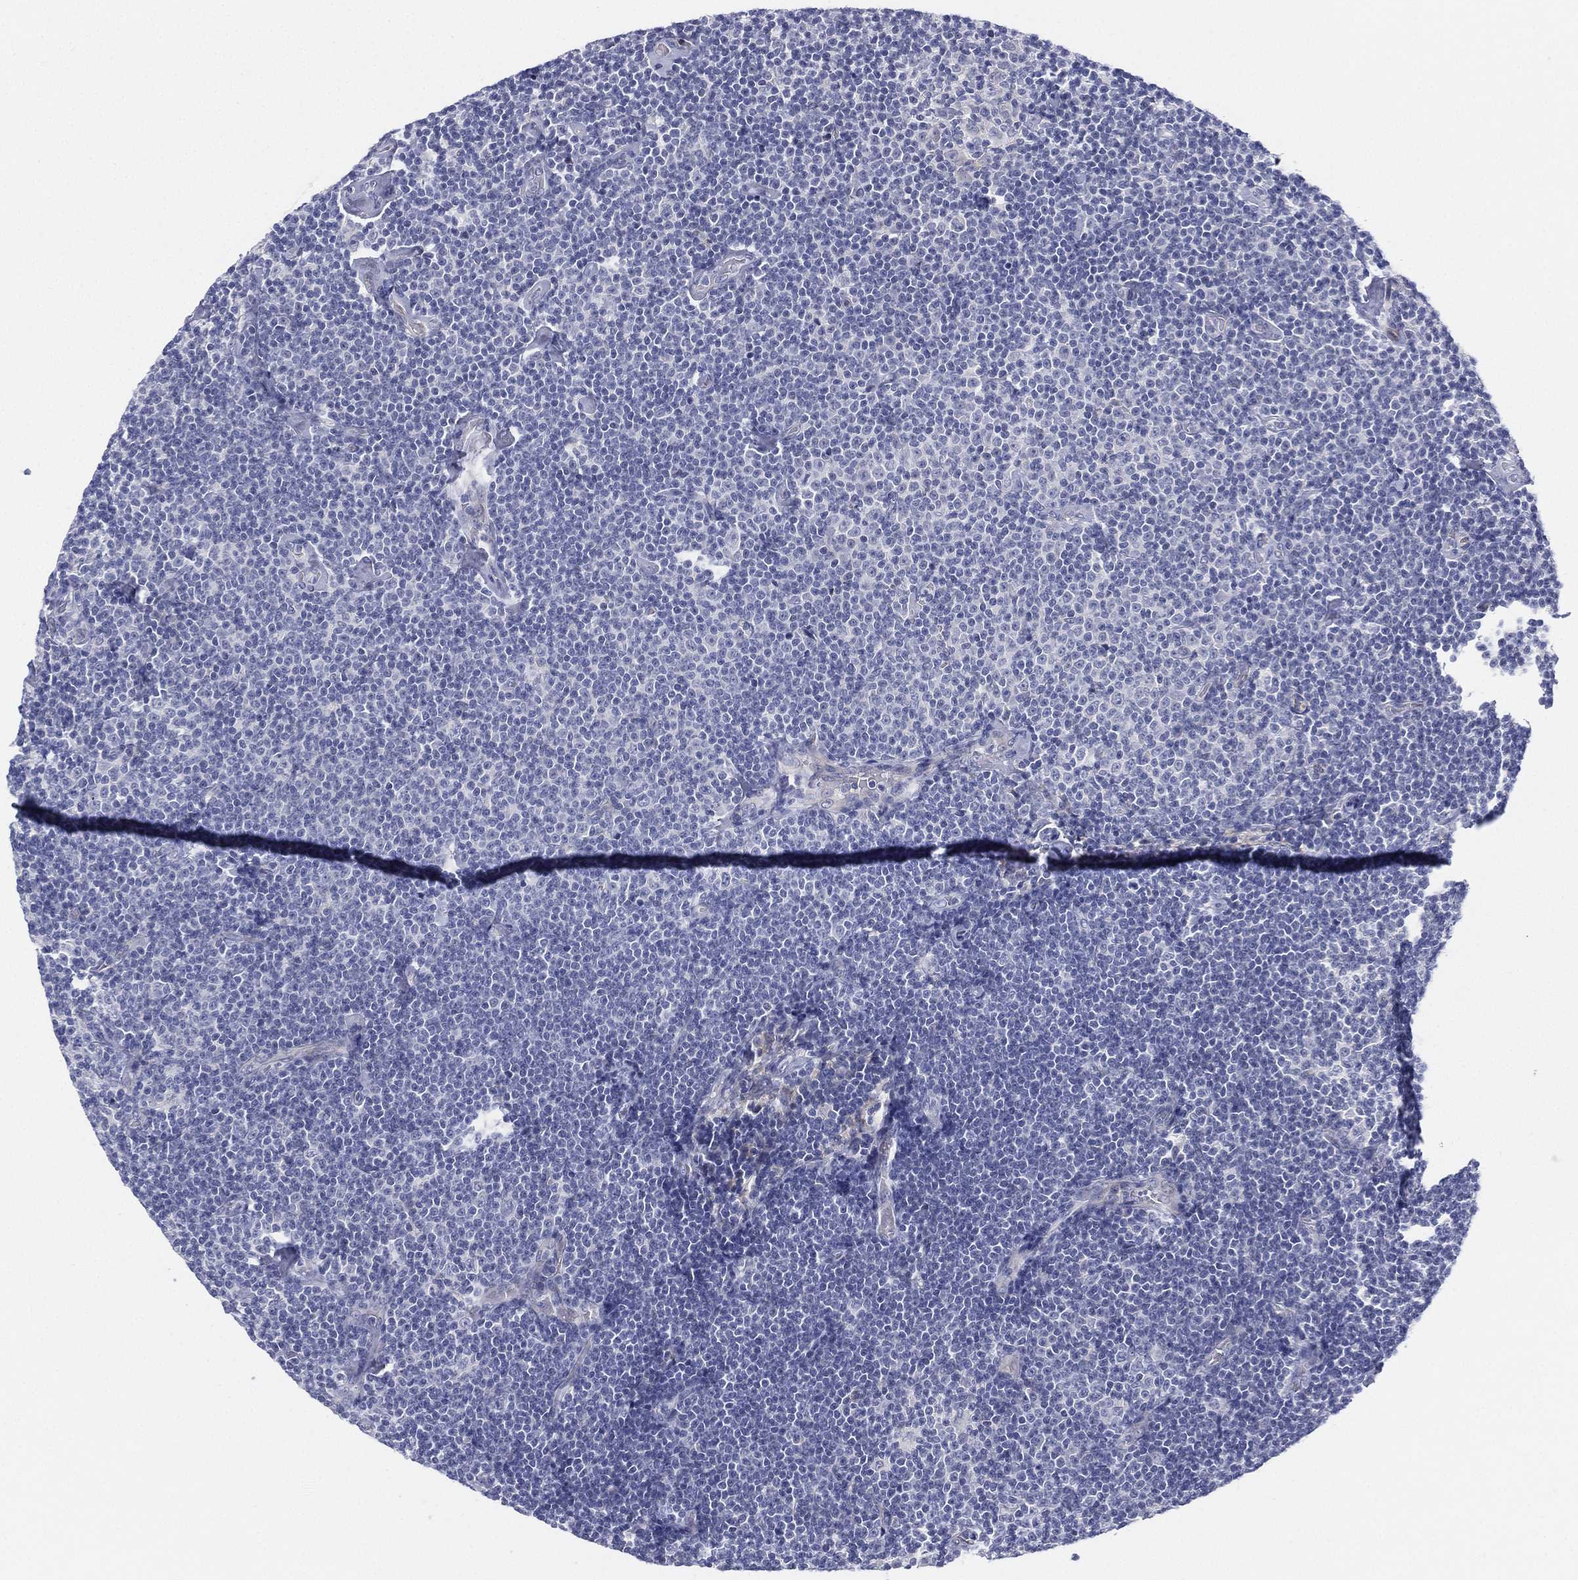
{"staining": {"intensity": "negative", "quantity": "none", "location": "none"}, "tissue": "lymphoma", "cell_type": "Tumor cells", "image_type": "cancer", "snomed": [{"axis": "morphology", "description": "Malignant lymphoma, non-Hodgkin's type, Low grade"}, {"axis": "topography", "description": "Lymph node"}], "caption": "An IHC image of lymphoma is shown. There is no staining in tumor cells of lymphoma.", "gene": "MLF1", "patient": {"sex": "male", "age": 81}}